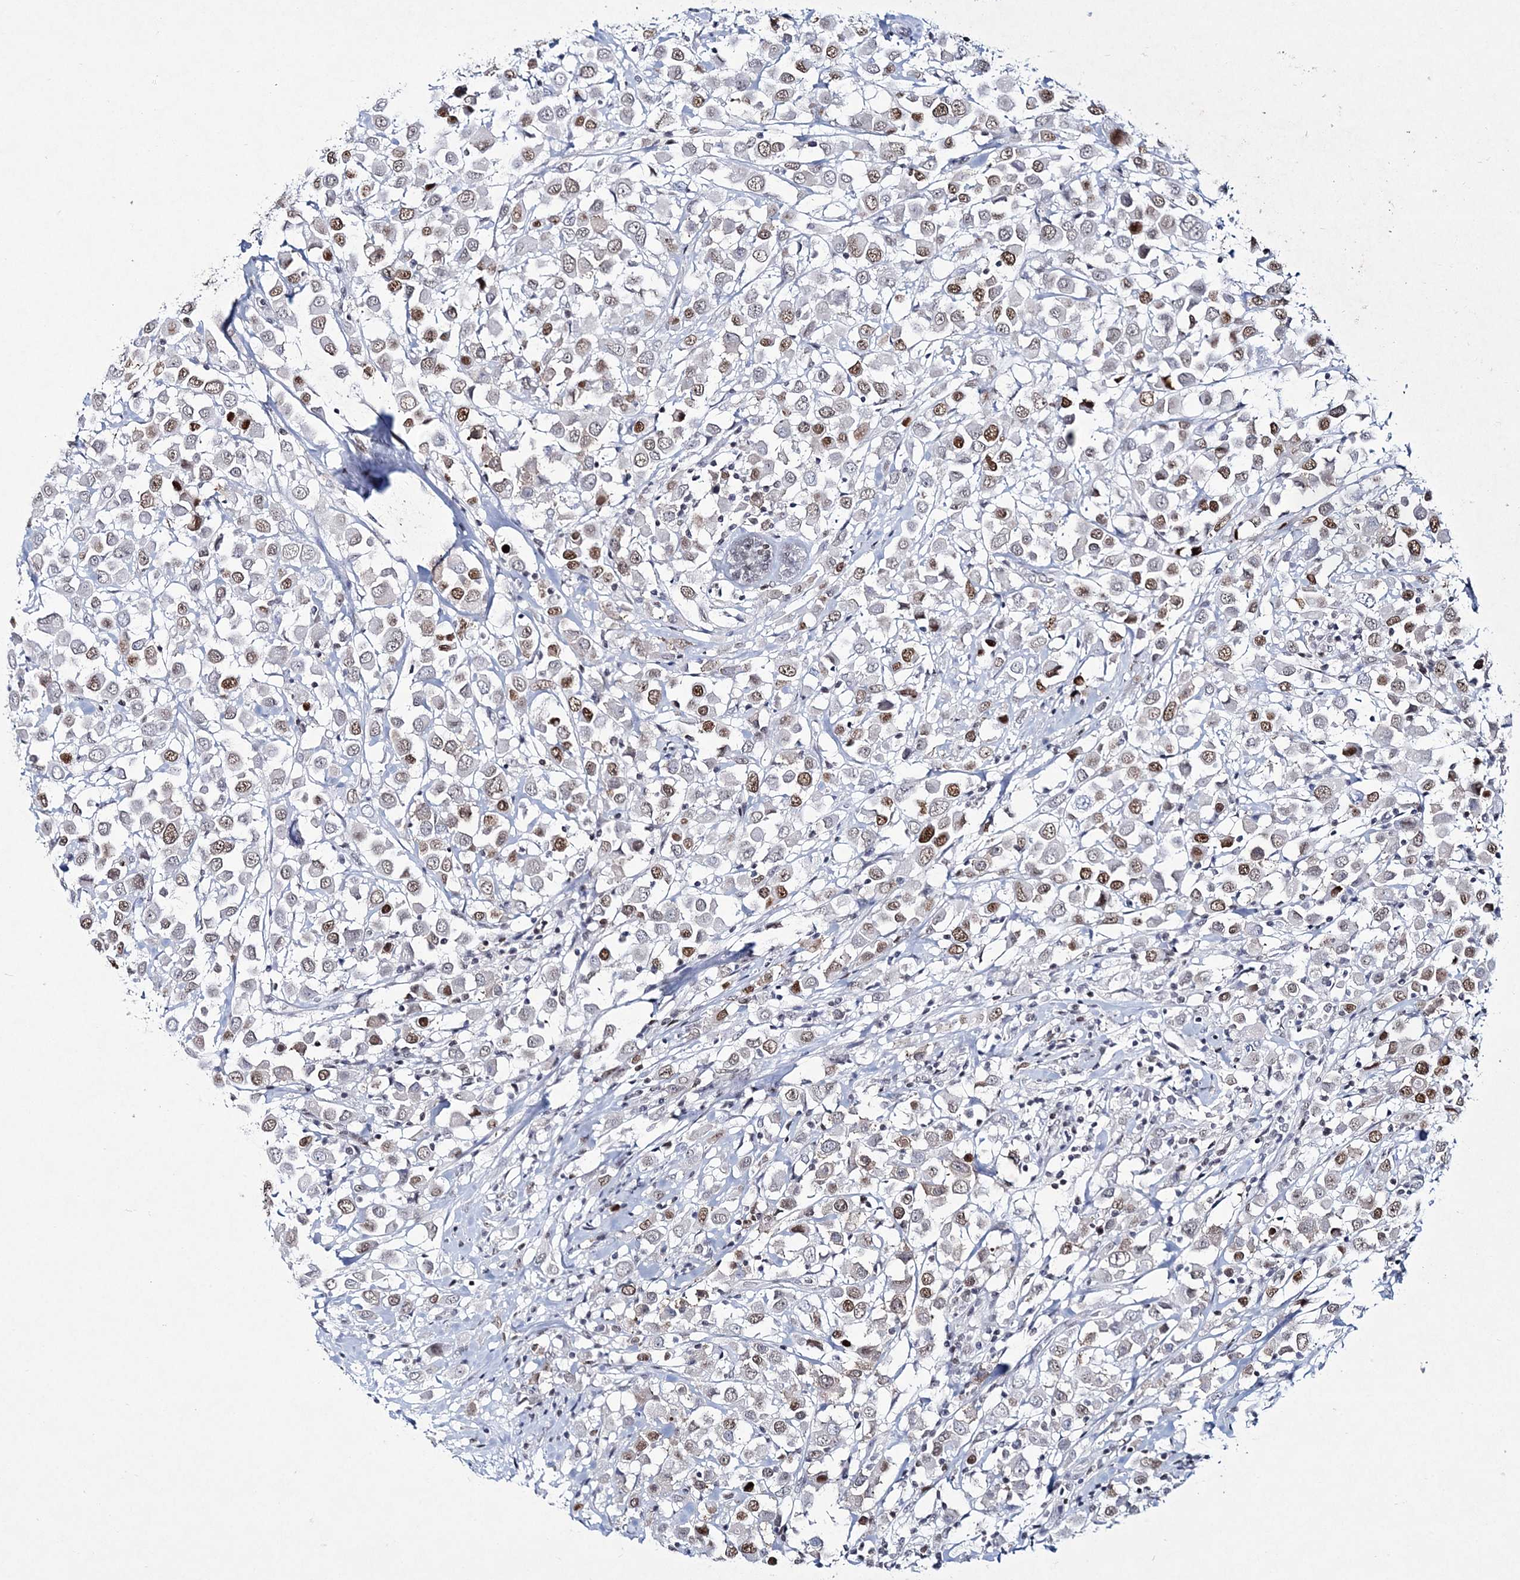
{"staining": {"intensity": "moderate", "quantity": "25%-75%", "location": "nuclear"}, "tissue": "breast cancer", "cell_type": "Tumor cells", "image_type": "cancer", "snomed": [{"axis": "morphology", "description": "Duct carcinoma"}, {"axis": "topography", "description": "Breast"}], "caption": "A medium amount of moderate nuclear expression is appreciated in about 25%-75% of tumor cells in breast cancer (infiltrating ductal carcinoma) tissue.", "gene": "LRRFIP2", "patient": {"sex": "female", "age": 61}}